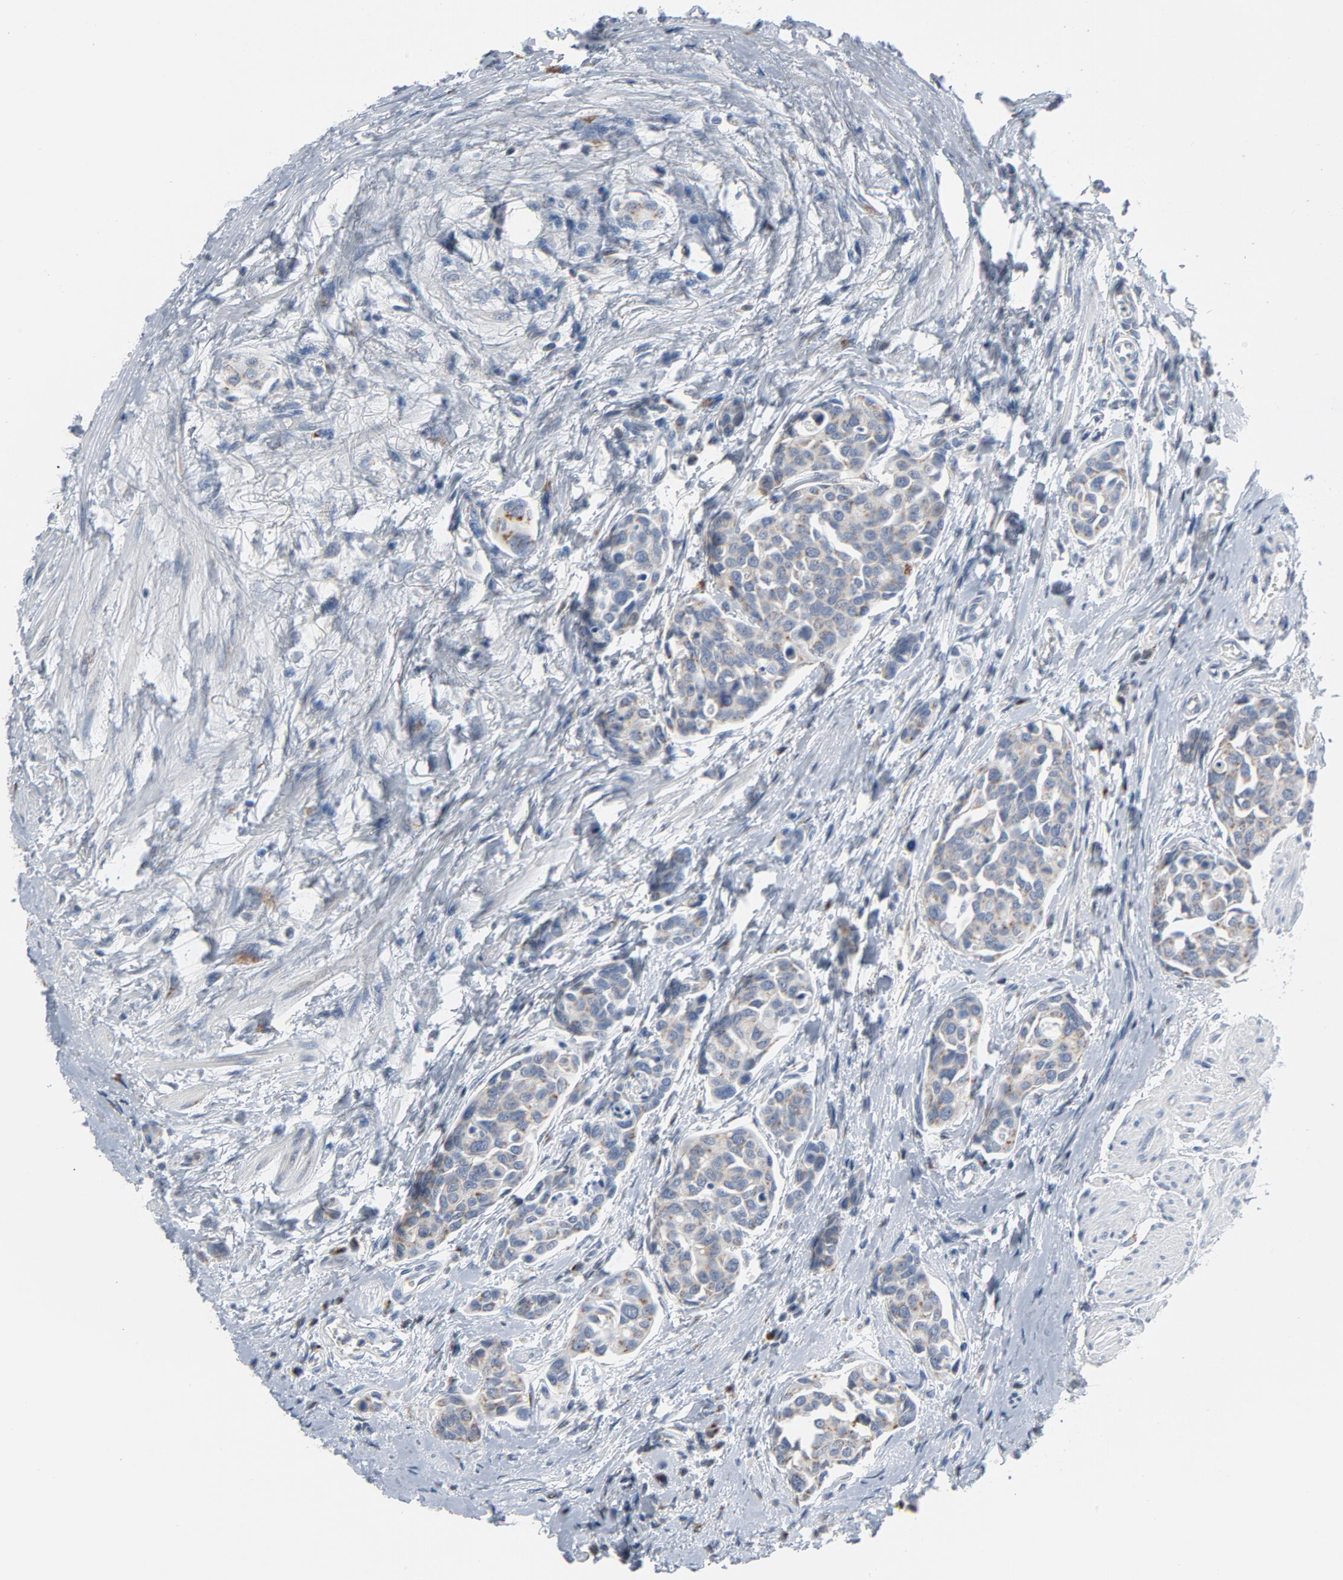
{"staining": {"intensity": "moderate", "quantity": ">75%", "location": "cytoplasmic/membranous"}, "tissue": "urothelial cancer", "cell_type": "Tumor cells", "image_type": "cancer", "snomed": [{"axis": "morphology", "description": "Urothelial carcinoma, High grade"}, {"axis": "topography", "description": "Urinary bladder"}], "caption": "Urothelial cancer stained for a protein (brown) reveals moderate cytoplasmic/membranous positive staining in approximately >75% of tumor cells.", "gene": "YIPF6", "patient": {"sex": "male", "age": 78}}